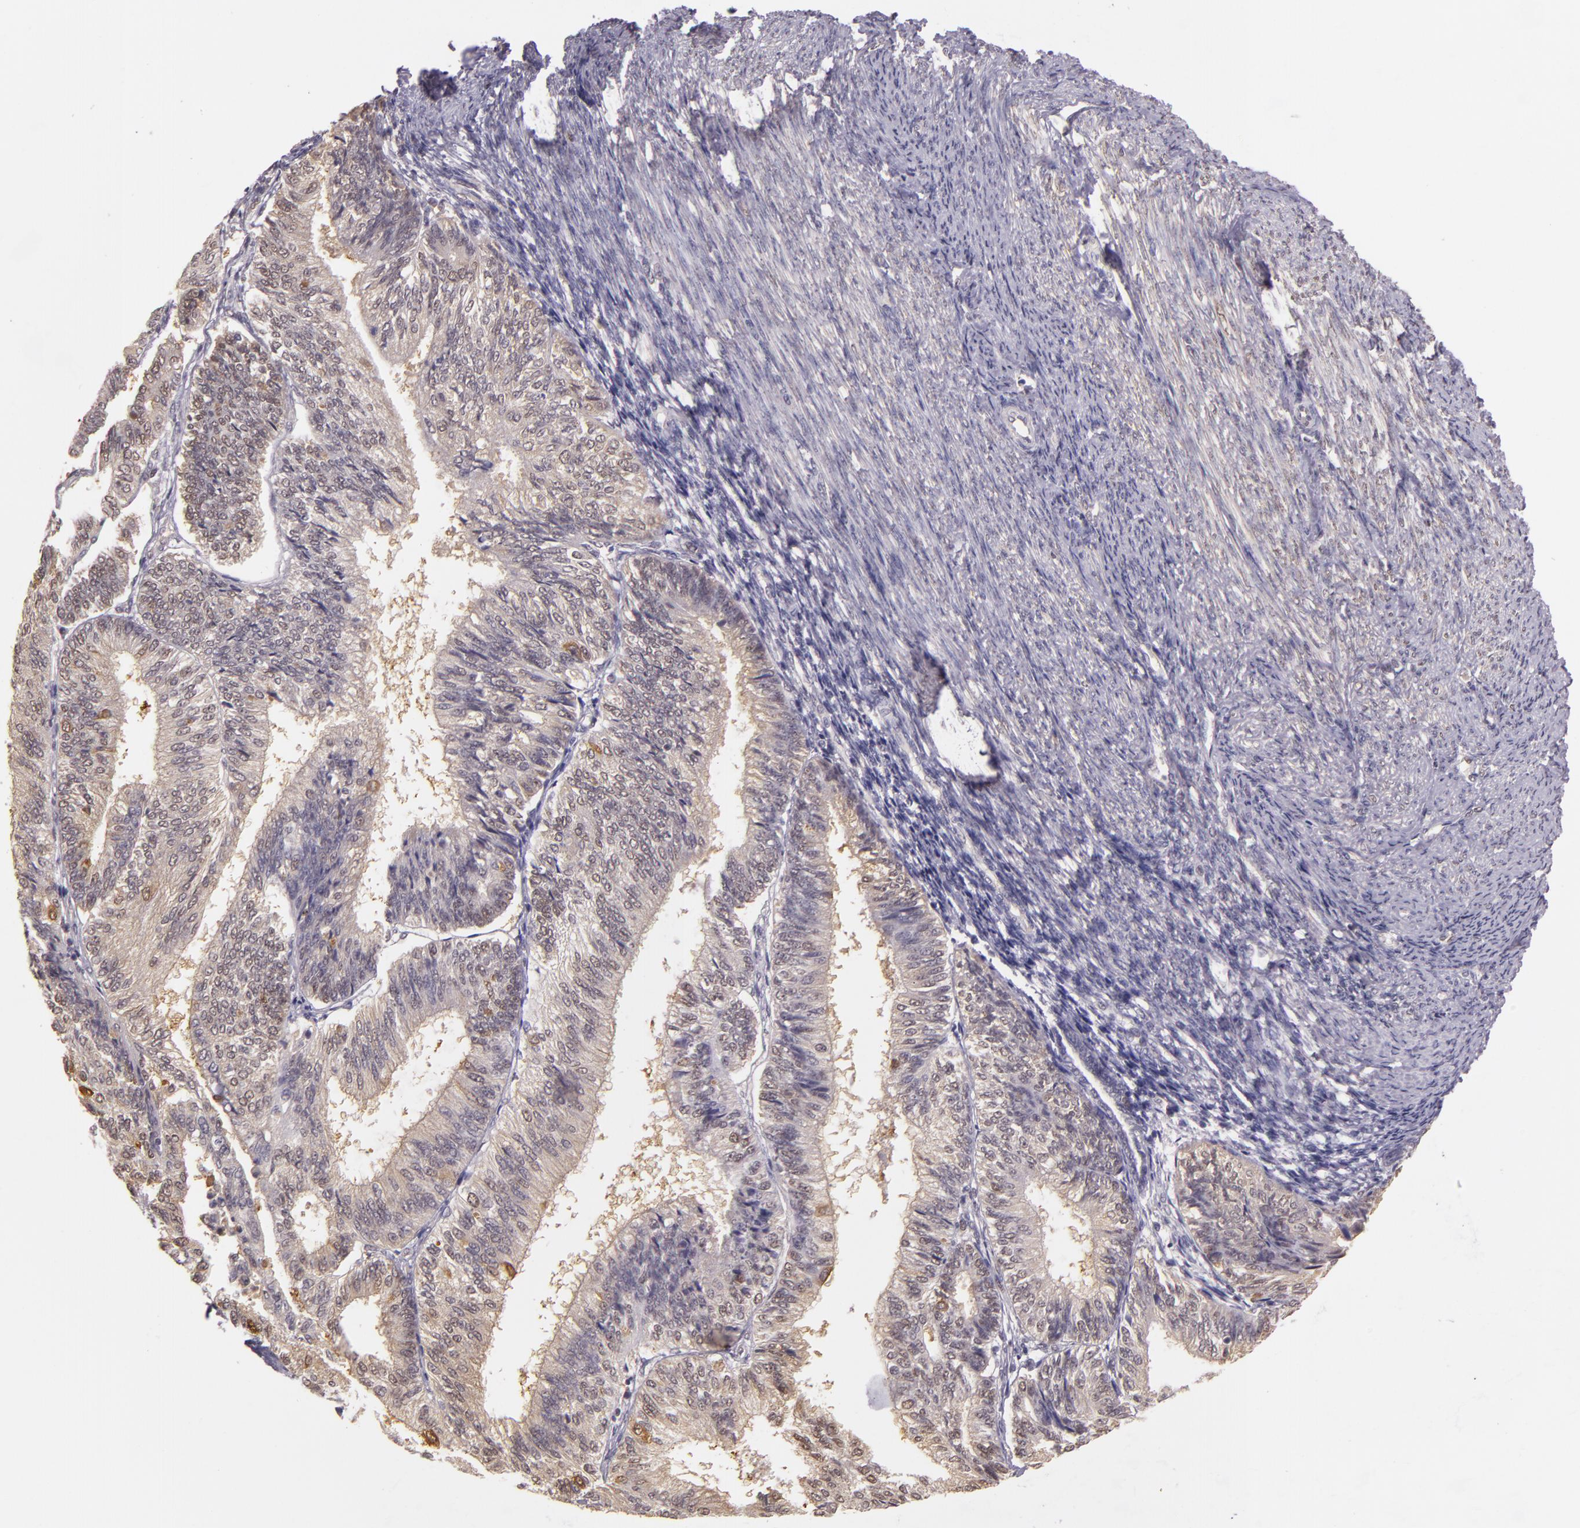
{"staining": {"intensity": "moderate", "quantity": "25%-75%", "location": "cytoplasmic/membranous,nuclear"}, "tissue": "endometrial cancer", "cell_type": "Tumor cells", "image_type": "cancer", "snomed": [{"axis": "morphology", "description": "Adenocarcinoma, NOS"}, {"axis": "topography", "description": "Endometrium"}], "caption": "Immunohistochemical staining of human endometrial adenocarcinoma demonstrates medium levels of moderate cytoplasmic/membranous and nuclear protein staining in approximately 25%-75% of tumor cells.", "gene": "HSPA8", "patient": {"sex": "female", "age": 55}}